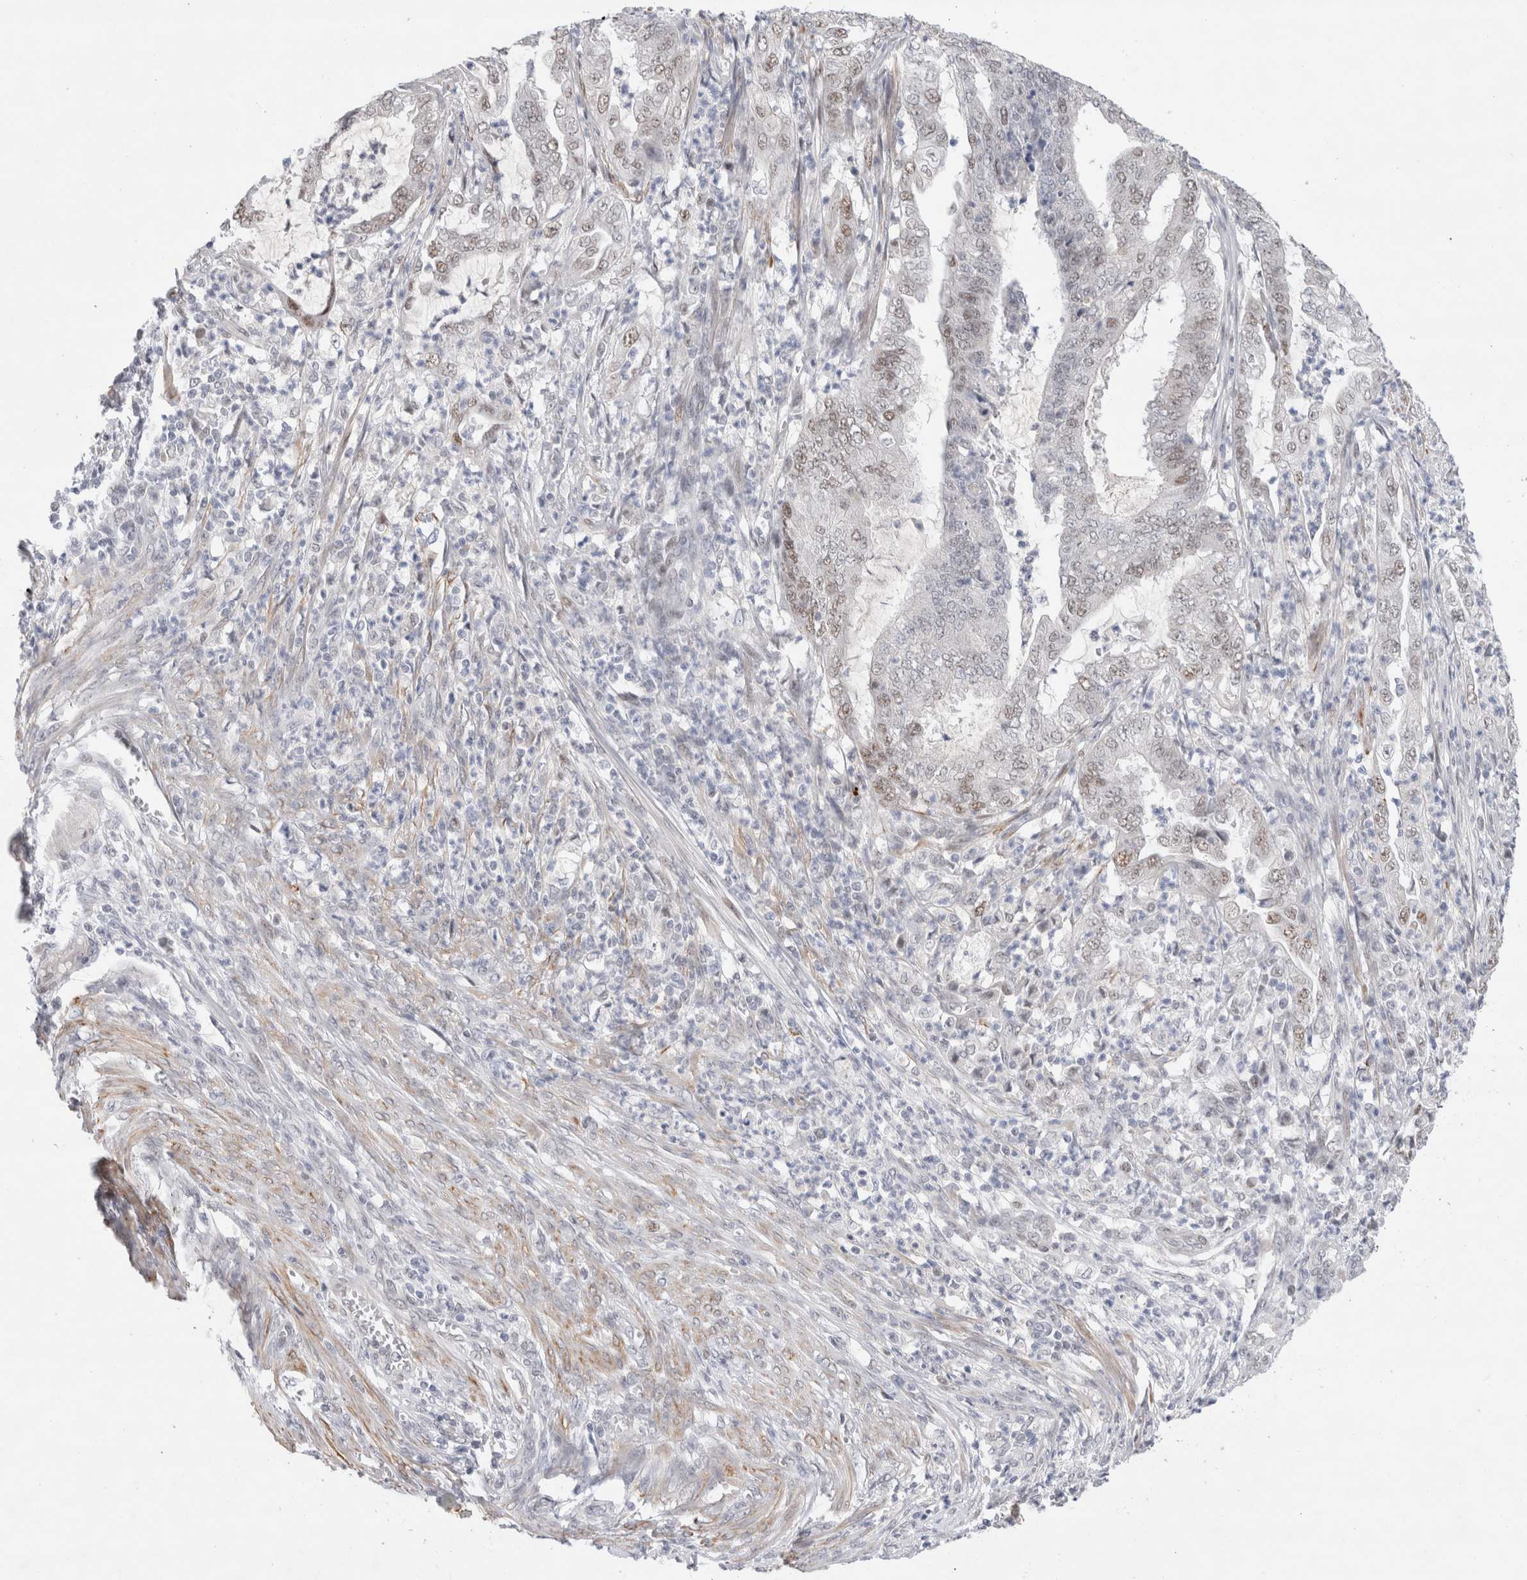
{"staining": {"intensity": "moderate", "quantity": "<25%", "location": "nuclear"}, "tissue": "endometrial cancer", "cell_type": "Tumor cells", "image_type": "cancer", "snomed": [{"axis": "morphology", "description": "Adenocarcinoma, NOS"}, {"axis": "topography", "description": "Endometrium"}], "caption": "A micrograph showing moderate nuclear staining in approximately <25% of tumor cells in endometrial cancer (adenocarcinoma), as visualized by brown immunohistochemical staining.", "gene": "KNL1", "patient": {"sex": "female", "age": 51}}